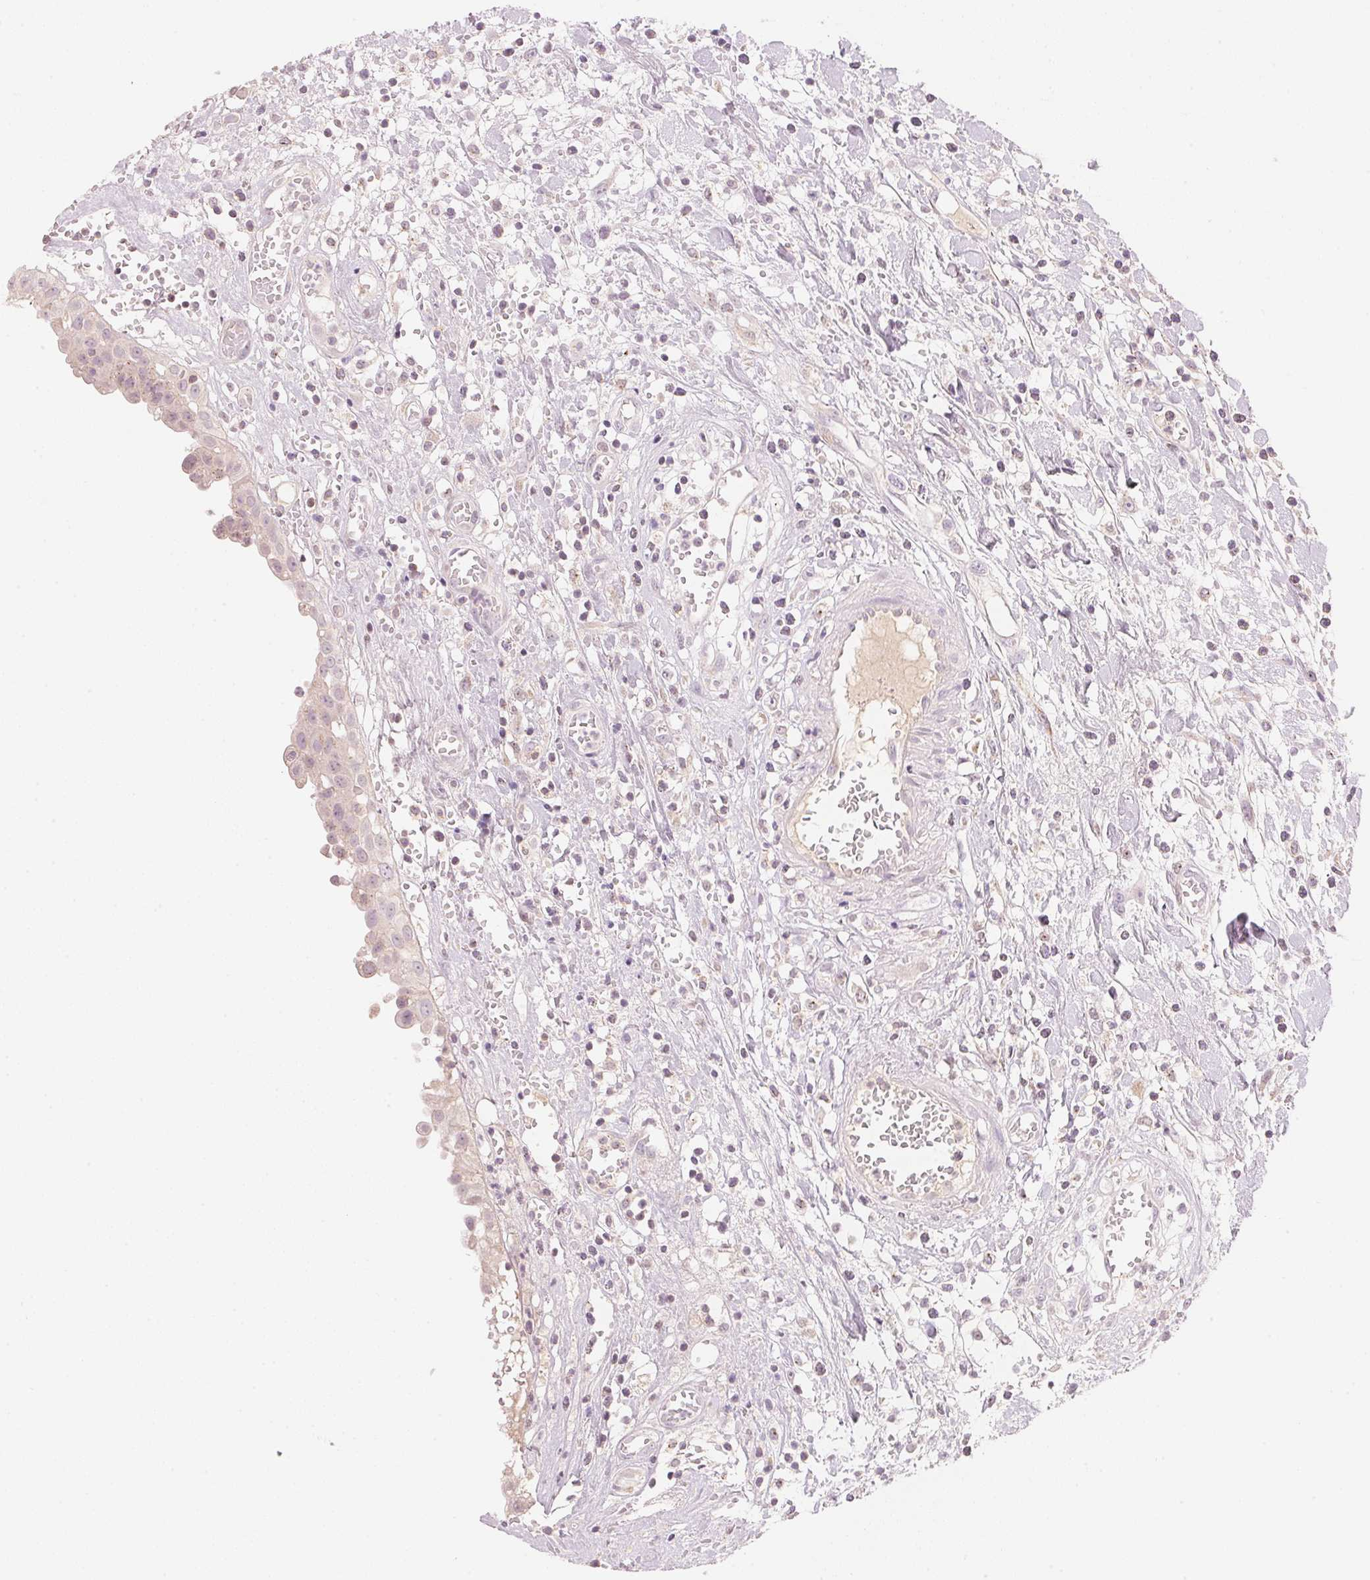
{"staining": {"intensity": "negative", "quantity": "none", "location": "none"}, "tissue": "urinary bladder", "cell_type": "Urothelial cells", "image_type": "normal", "snomed": [{"axis": "morphology", "description": "Normal tissue, NOS"}, {"axis": "topography", "description": "Urinary bladder"}], "caption": "Urinary bladder was stained to show a protein in brown. There is no significant positivity in urothelial cells. (Brightfield microscopy of DAB IHC at high magnification).", "gene": "HOXB13", "patient": {"sex": "male", "age": 64}}